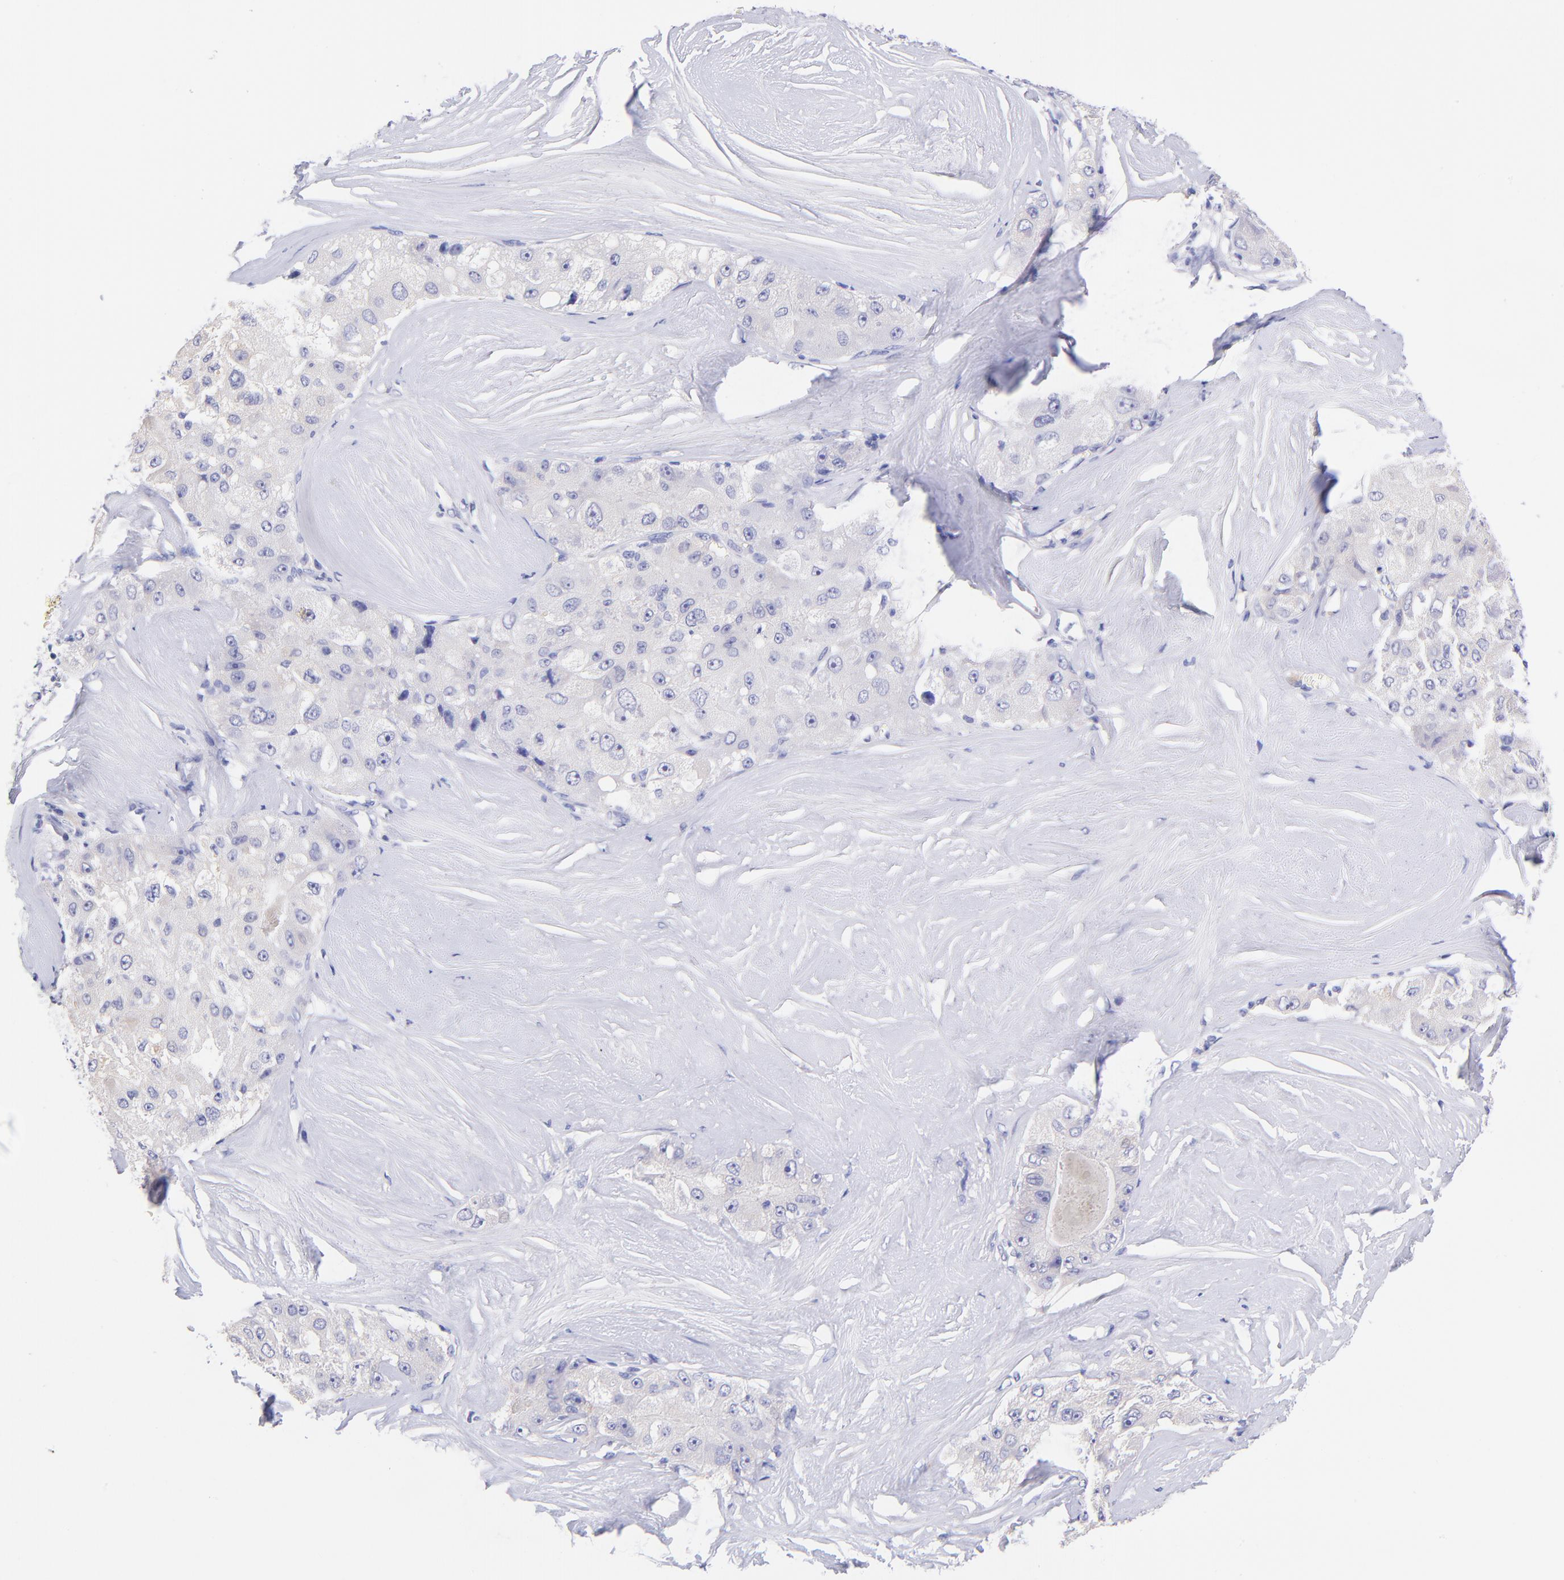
{"staining": {"intensity": "negative", "quantity": "none", "location": "none"}, "tissue": "liver cancer", "cell_type": "Tumor cells", "image_type": "cancer", "snomed": [{"axis": "morphology", "description": "Carcinoma, Hepatocellular, NOS"}, {"axis": "topography", "description": "Liver"}], "caption": "Immunohistochemistry (IHC) image of hepatocellular carcinoma (liver) stained for a protein (brown), which displays no positivity in tumor cells. (DAB IHC visualized using brightfield microscopy, high magnification).", "gene": "RAB3B", "patient": {"sex": "male", "age": 80}}